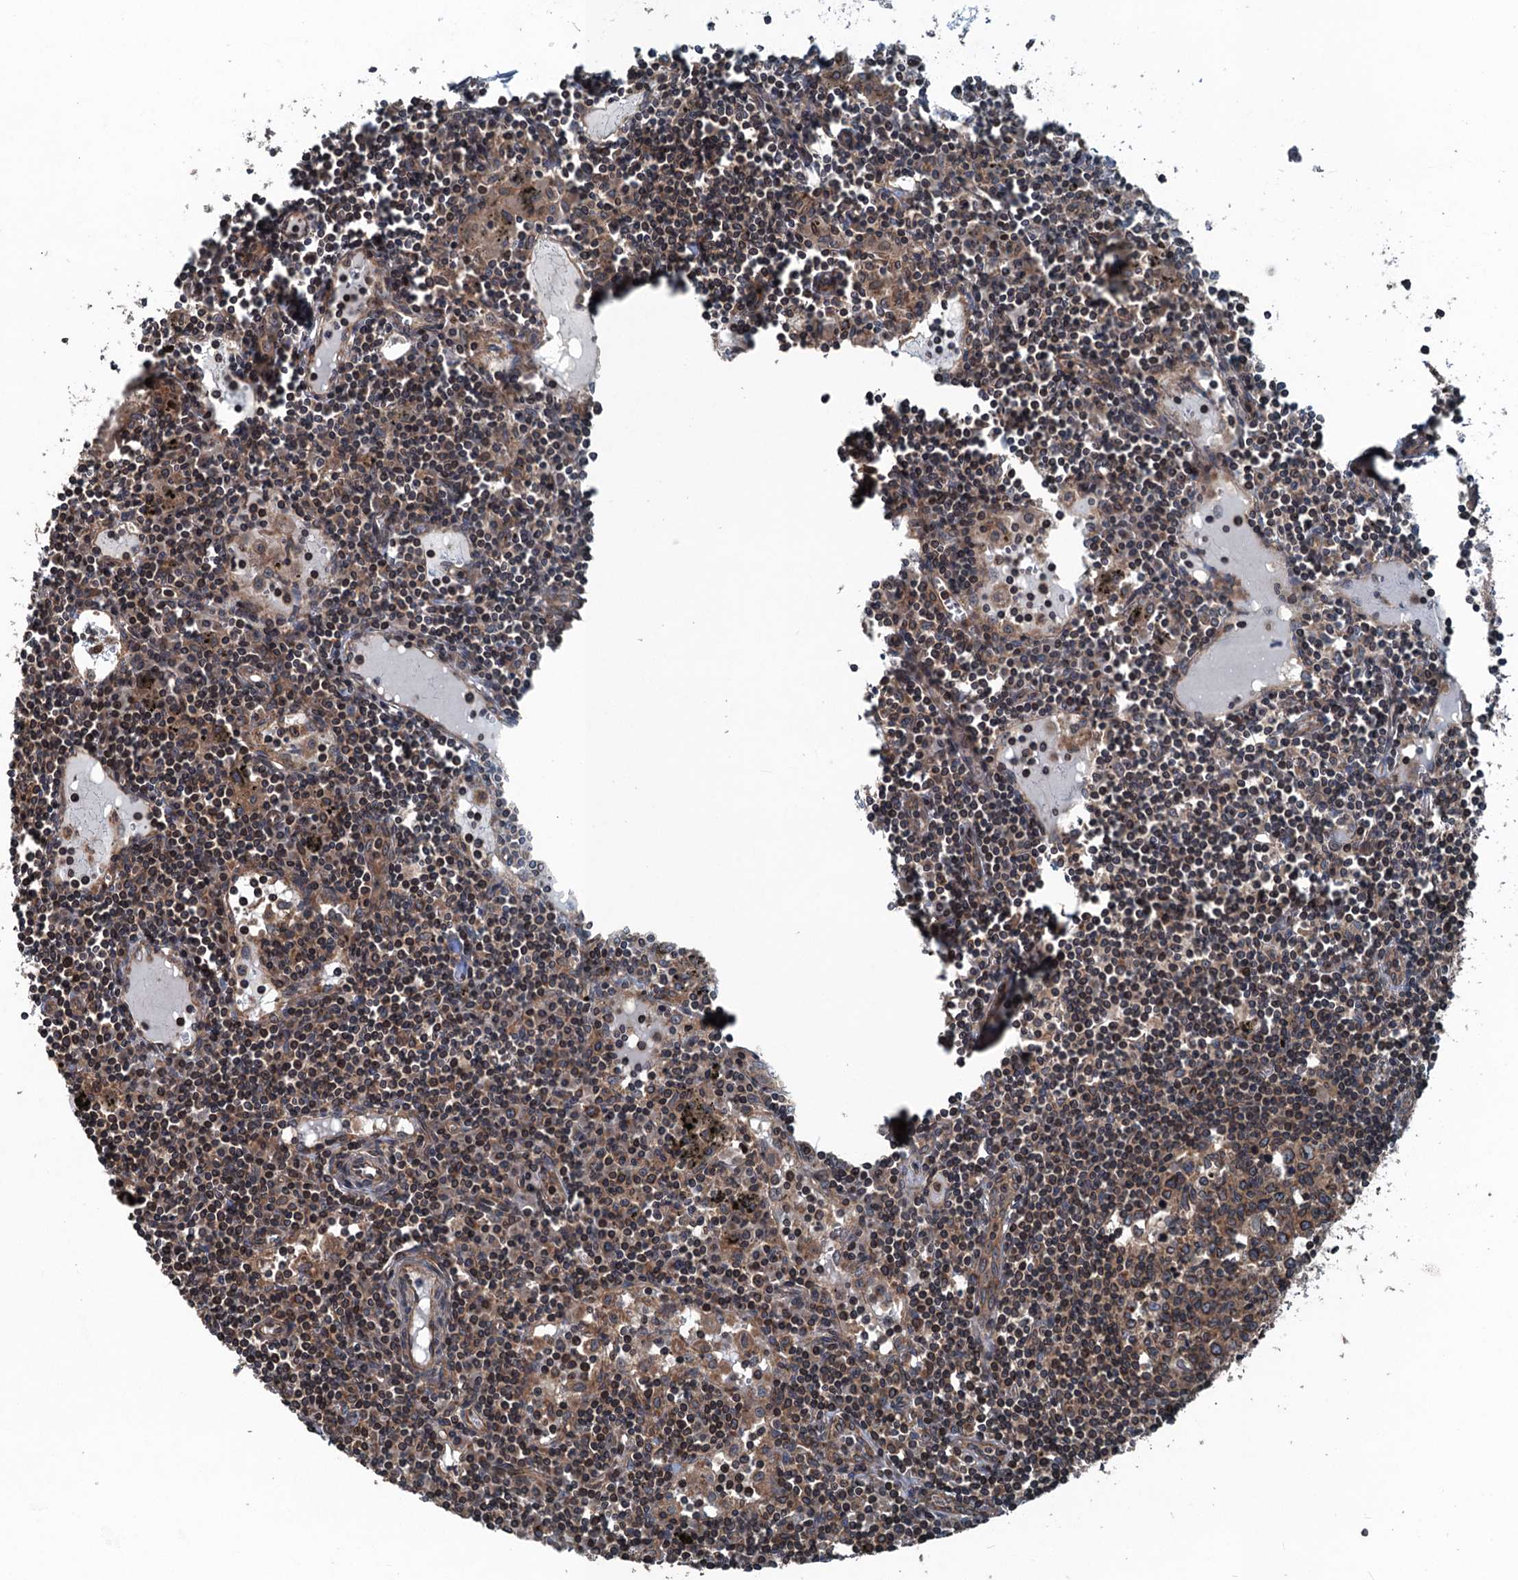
{"staining": {"intensity": "moderate", "quantity": "<25%", "location": "cytoplasmic/membranous"}, "tissue": "lymph node", "cell_type": "Germinal center cells", "image_type": "normal", "snomed": [{"axis": "morphology", "description": "Normal tissue, NOS"}, {"axis": "topography", "description": "Lymph node"}], "caption": "A micrograph of lymph node stained for a protein reveals moderate cytoplasmic/membranous brown staining in germinal center cells.", "gene": "TRAPPC8", "patient": {"sex": "male", "age": 74}}